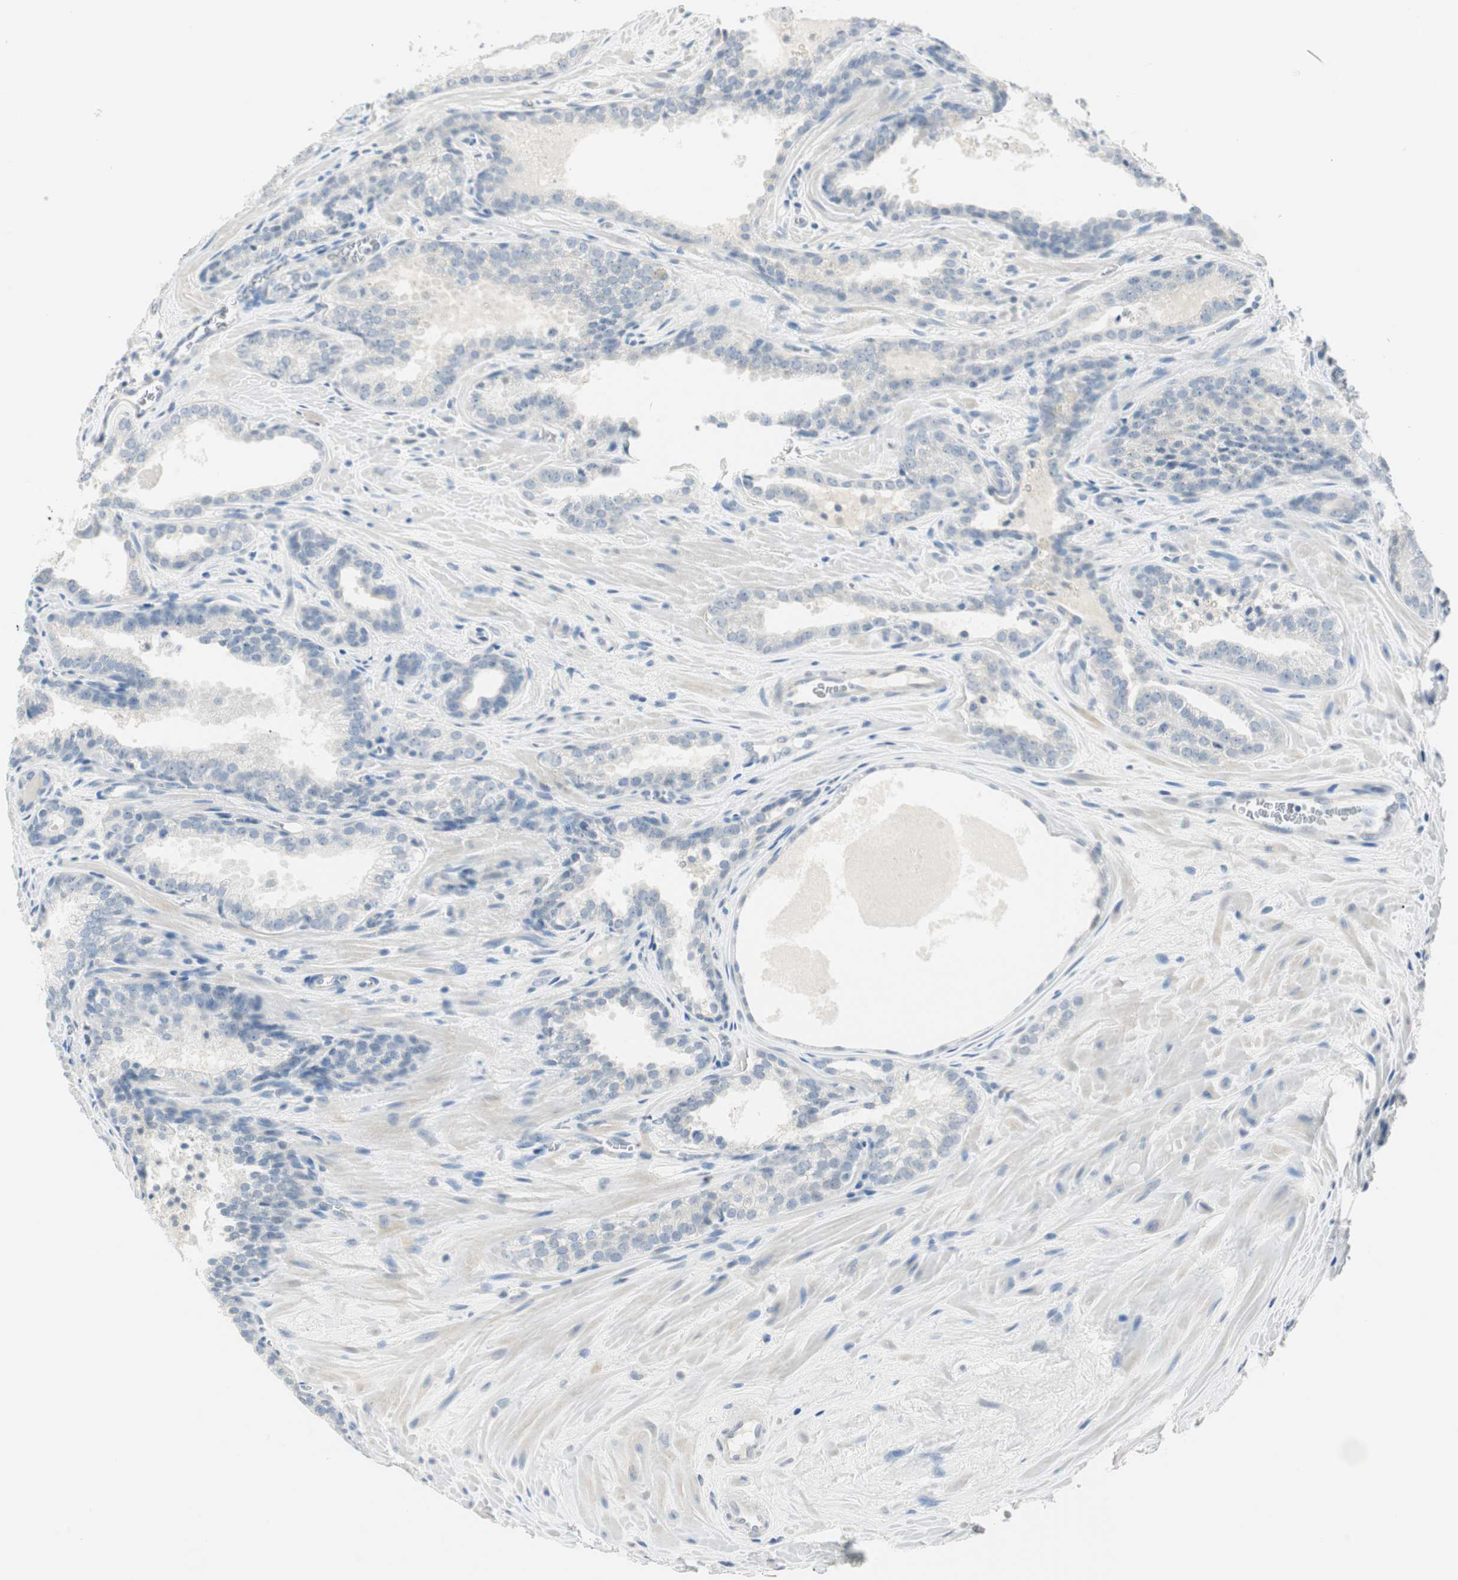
{"staining": {"intensity": "negative", "quantity": "none", "location": "none"}, "tissue": "prostate cancer", "cell_type": "Tumor cells", "image_type": "cancer", "snomed": [{"axis": "morphology", "description": "Adenocarcinoma, Low grade"}, {"axis": "topography", "description": "Prostate"}], "caption": "A high-resolution micrograph shows IHC staining of prostate adenocarcinoma (low-grade), which shows no significant positivity in tumor cells.", "gene": "MLLT10", "patient": {"sex": "male", "age": 60}}